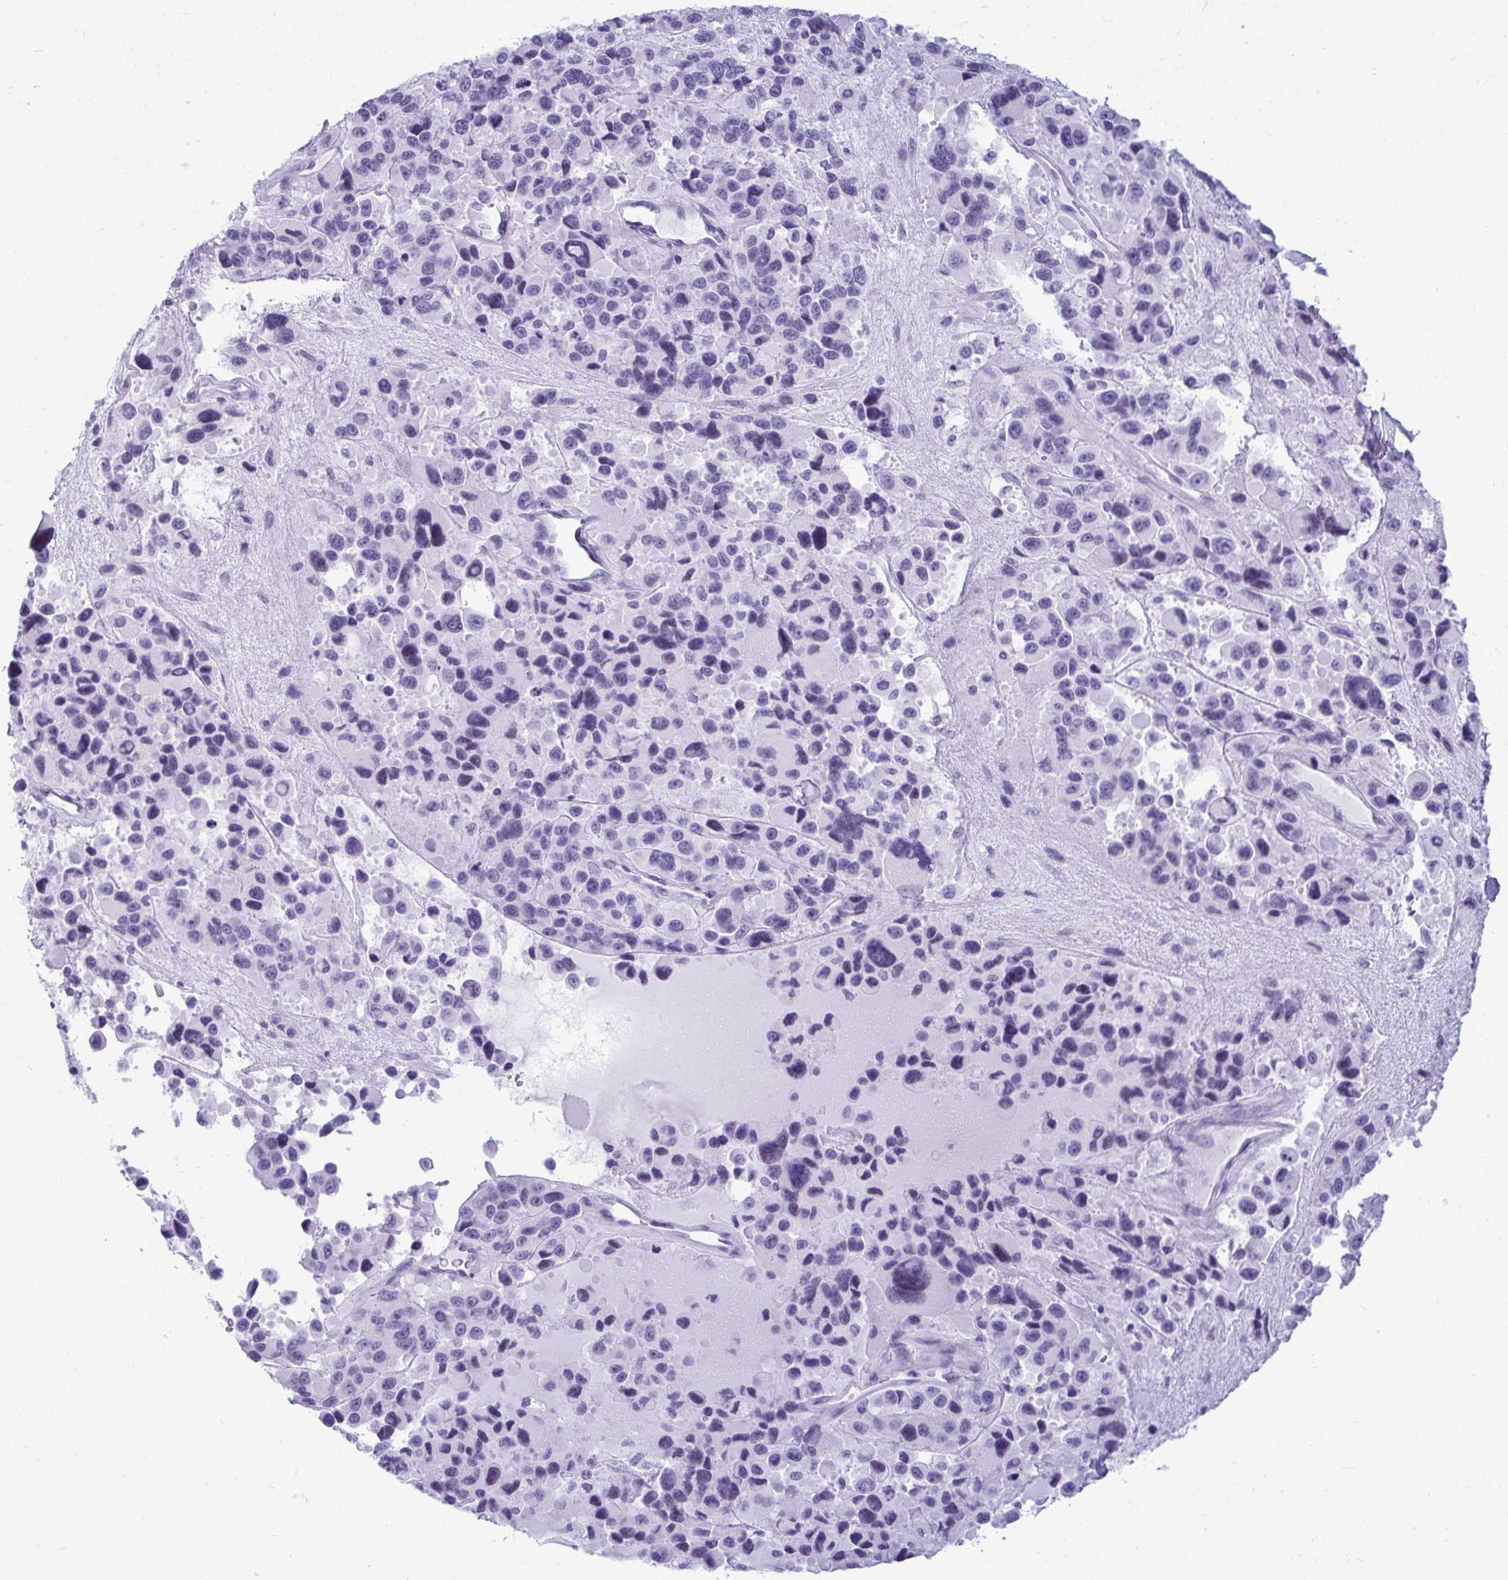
{"staining": {"intensity": "negative", "quantity": "none", "location": "none"}, "tissue": "melanoma", "cell_type": "Tumor cells", "image_type": "cancer", "snomed": [{"axis": "morphology", "description": "Malignant melanoma, Metastatic site"}, {"axis": "topography", "description": "Lymph node"}], "caption": "Tumor cells are negative for brown protein staining in malignant melanoma (metastatic site).", "gene": "CLGN", "patient": {"sex": "female", "age": 65}}